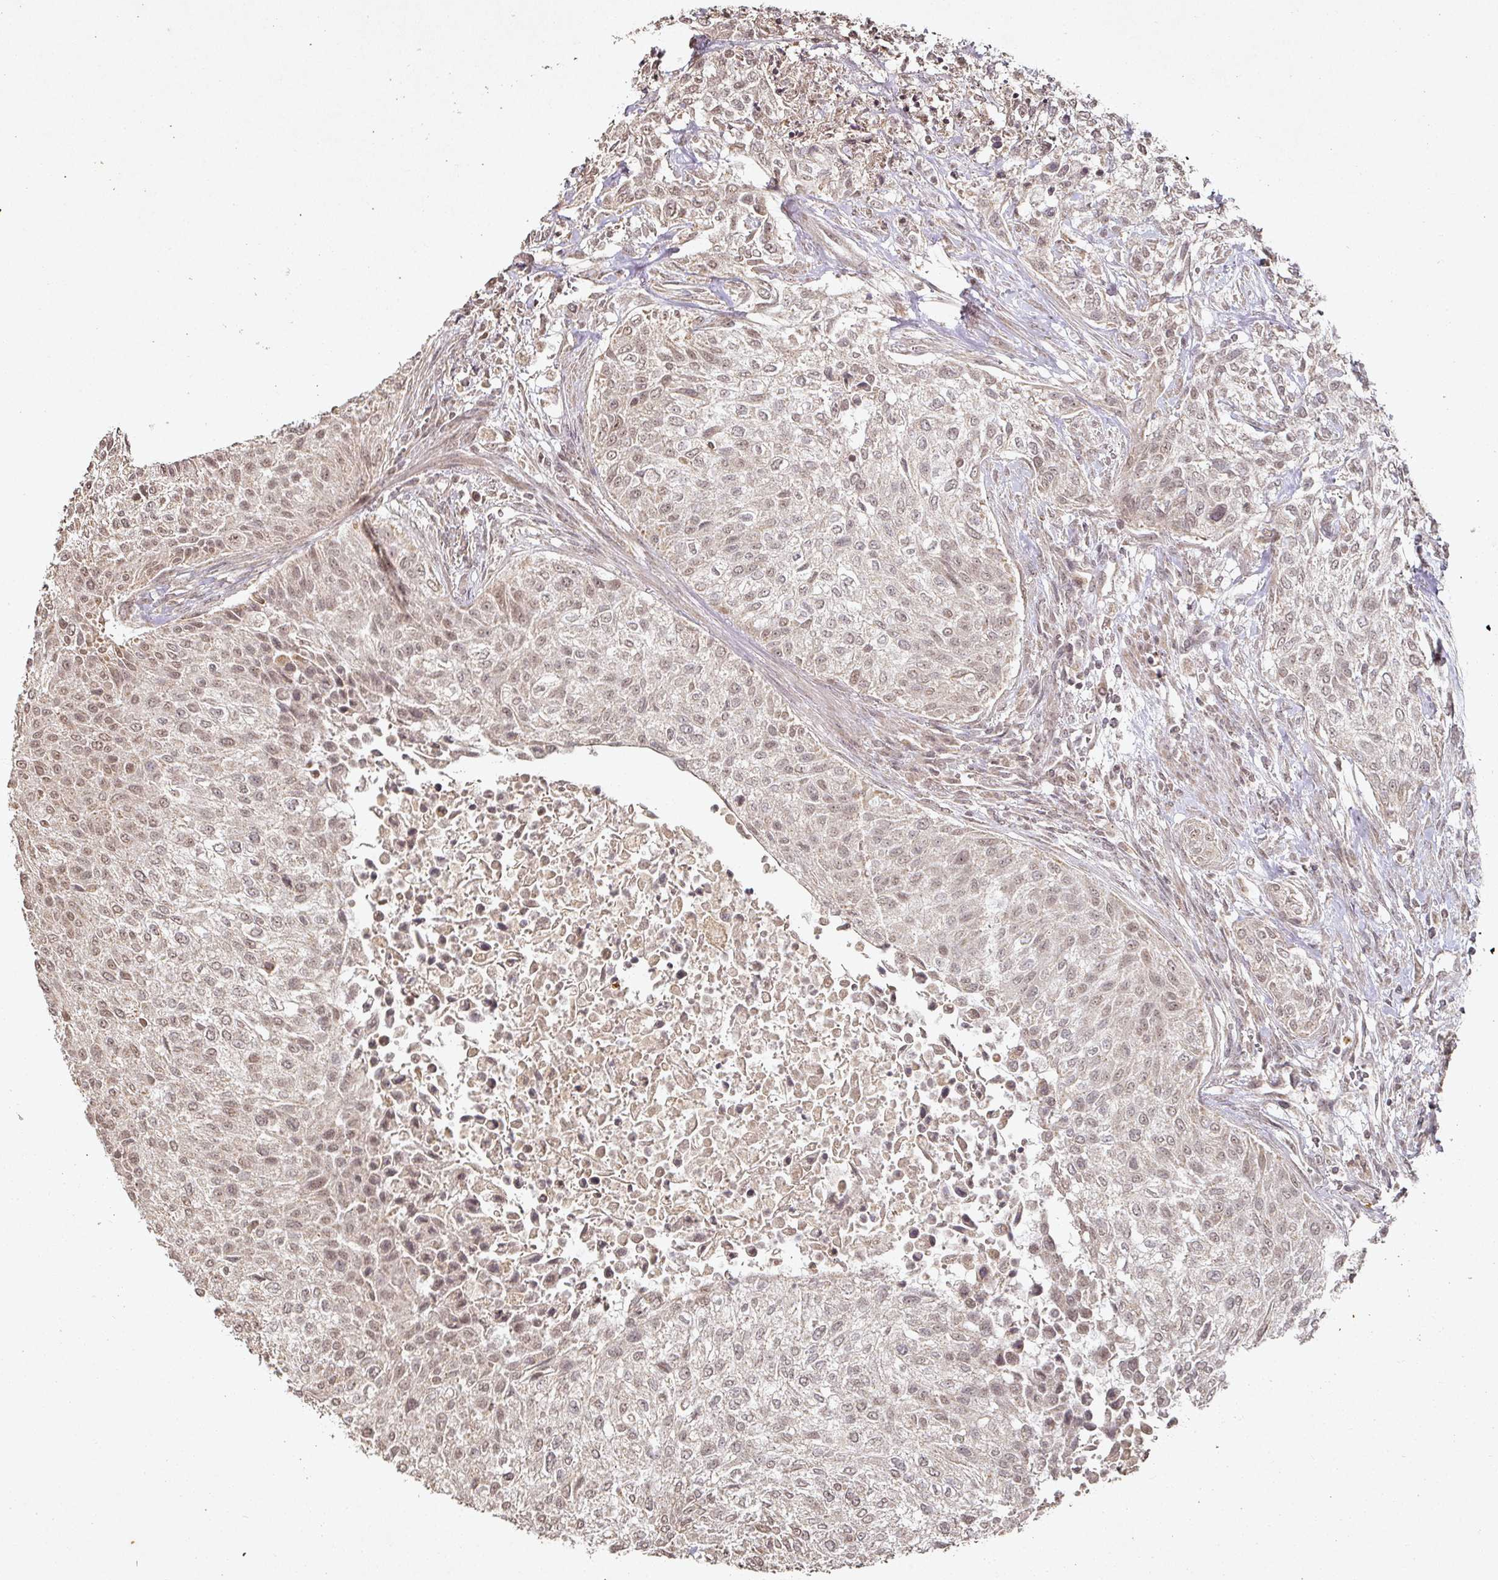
{"staining": {"intensity": "weak", "quantity": ">75%", "location": "nuclear"}, "tissue": "urothelial cancer", "cell_type": "Tumor cells", "image_type": "cancer", "snomed": [{"axis": "morphology", "description": "Normal tissue, NOS"}, {"axis": "morphology", "description": "Urothelial carcinoma, NOS"}, {"axis": "topography", "description": "Urinary bladder"}, {"axis": "topography", "description": "Peripheral nerve tissue"}], "caption": "Protein expression analysis of urothelial cancer reveals weak nuclear staining in approximately >75% of tumor cells. (Stains: DAB (3,3'-diaminobenzidine) in brown, nuclei in blue, Microscopy: brightfield microscopy at high magnification).", "gene": "CAPN5", "patient": {"sex": "male", "age": 35}}